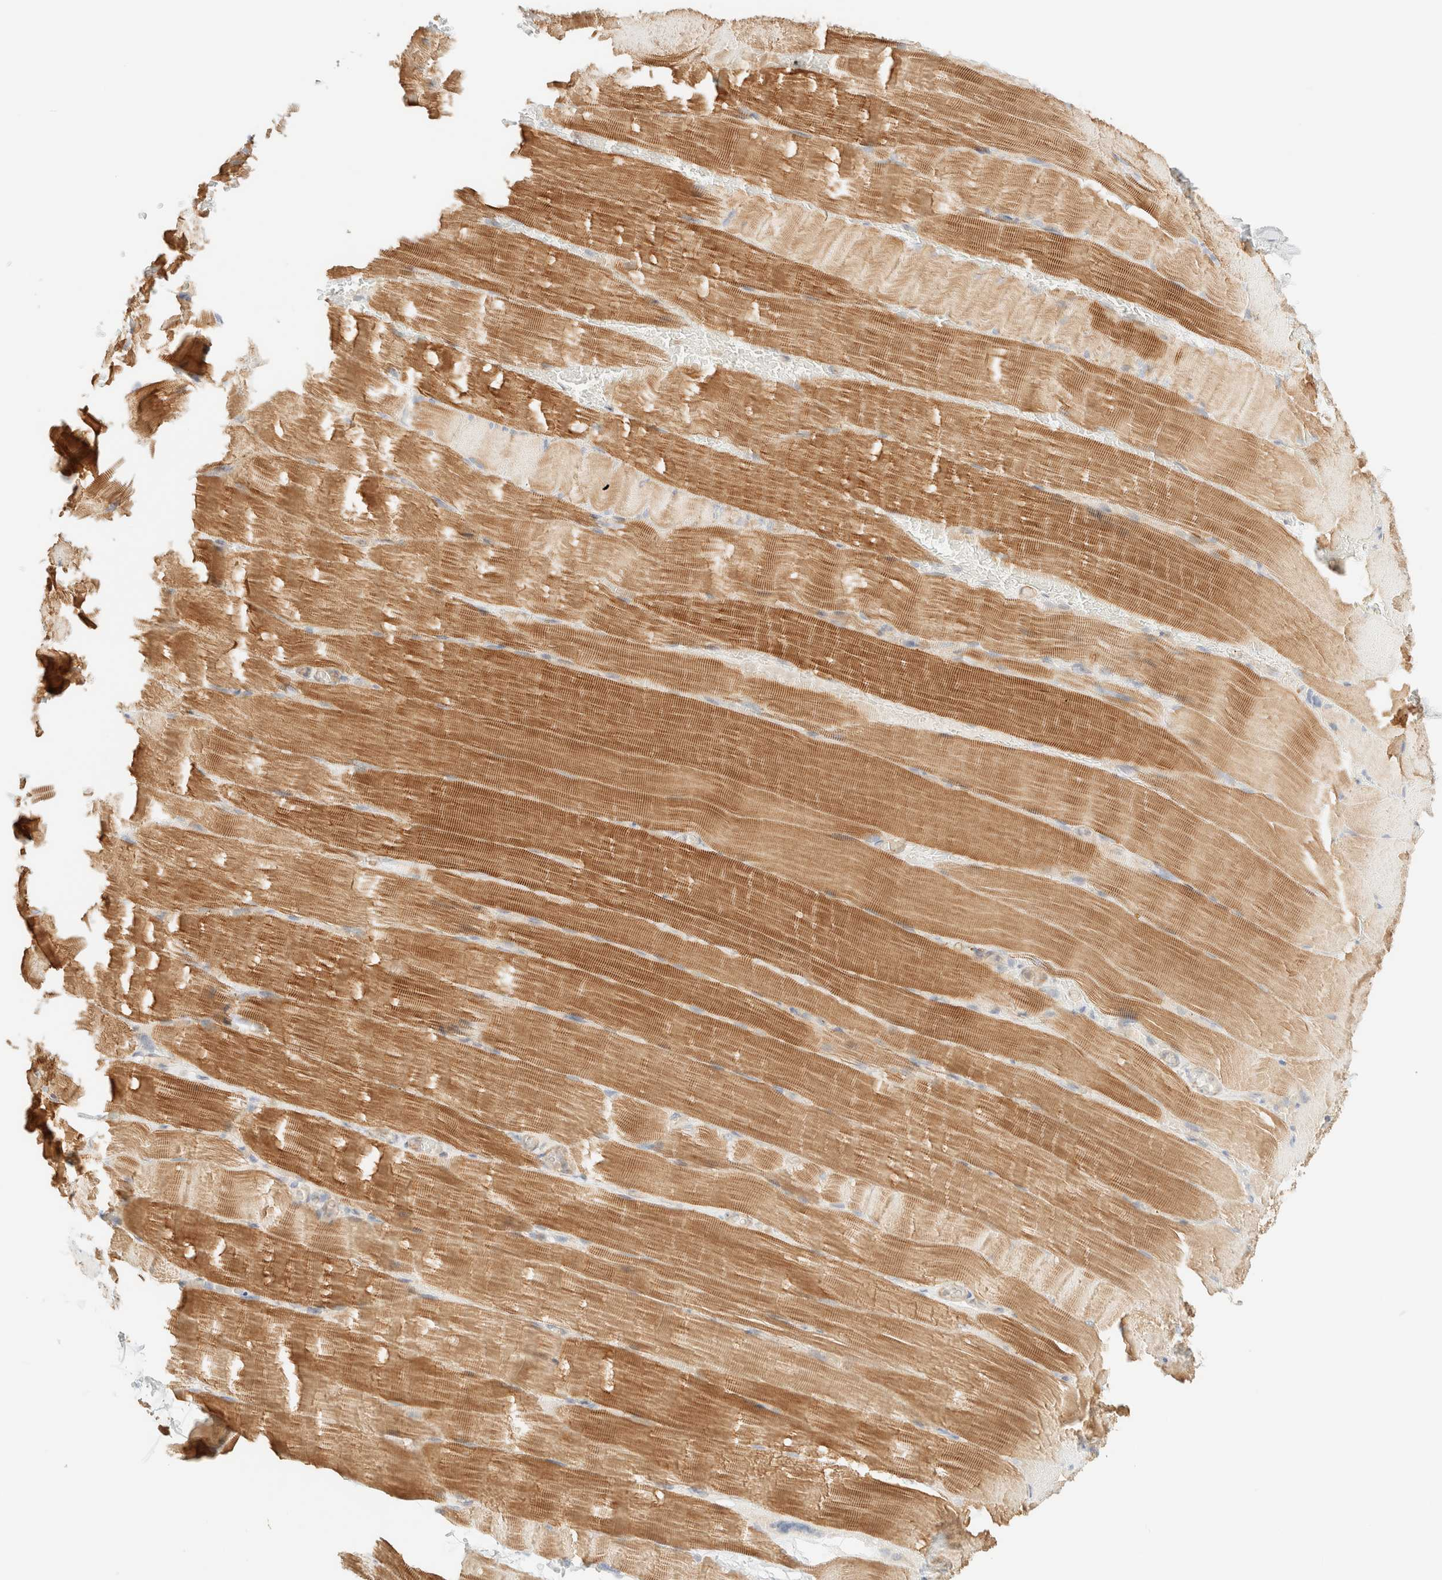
{"staining": {"intensity": "moderate", "quantity": ">75%", "location": "cytoplasmic/membranous"}, "tissue": "skeletal muscle", "cell_type": "Myocytes", "image_type": "normal", "snomed": [{"axis": "morphology", "description": "Normal tissue, NOS"}, {"axis": "topography", "description": "Skeletal muscle"}, {"axis": "topography", "description": "Parathyroid gland"}], "caption": "Immunohistochemistry (IHC) of benign human skeletal muscle exhibits medium levels of moderate cytoplasmic/membranous expression in approximately >75% of myocytes. The staining was performed using DAB (3,3'-diaminobenzidine) to visualize the protein expression in brown, while the nuclei were stained in blue with hematoxylin (Magnification: 20x).", "gene": "MYO10", "patient": {"sex": "female", "age": 37}}